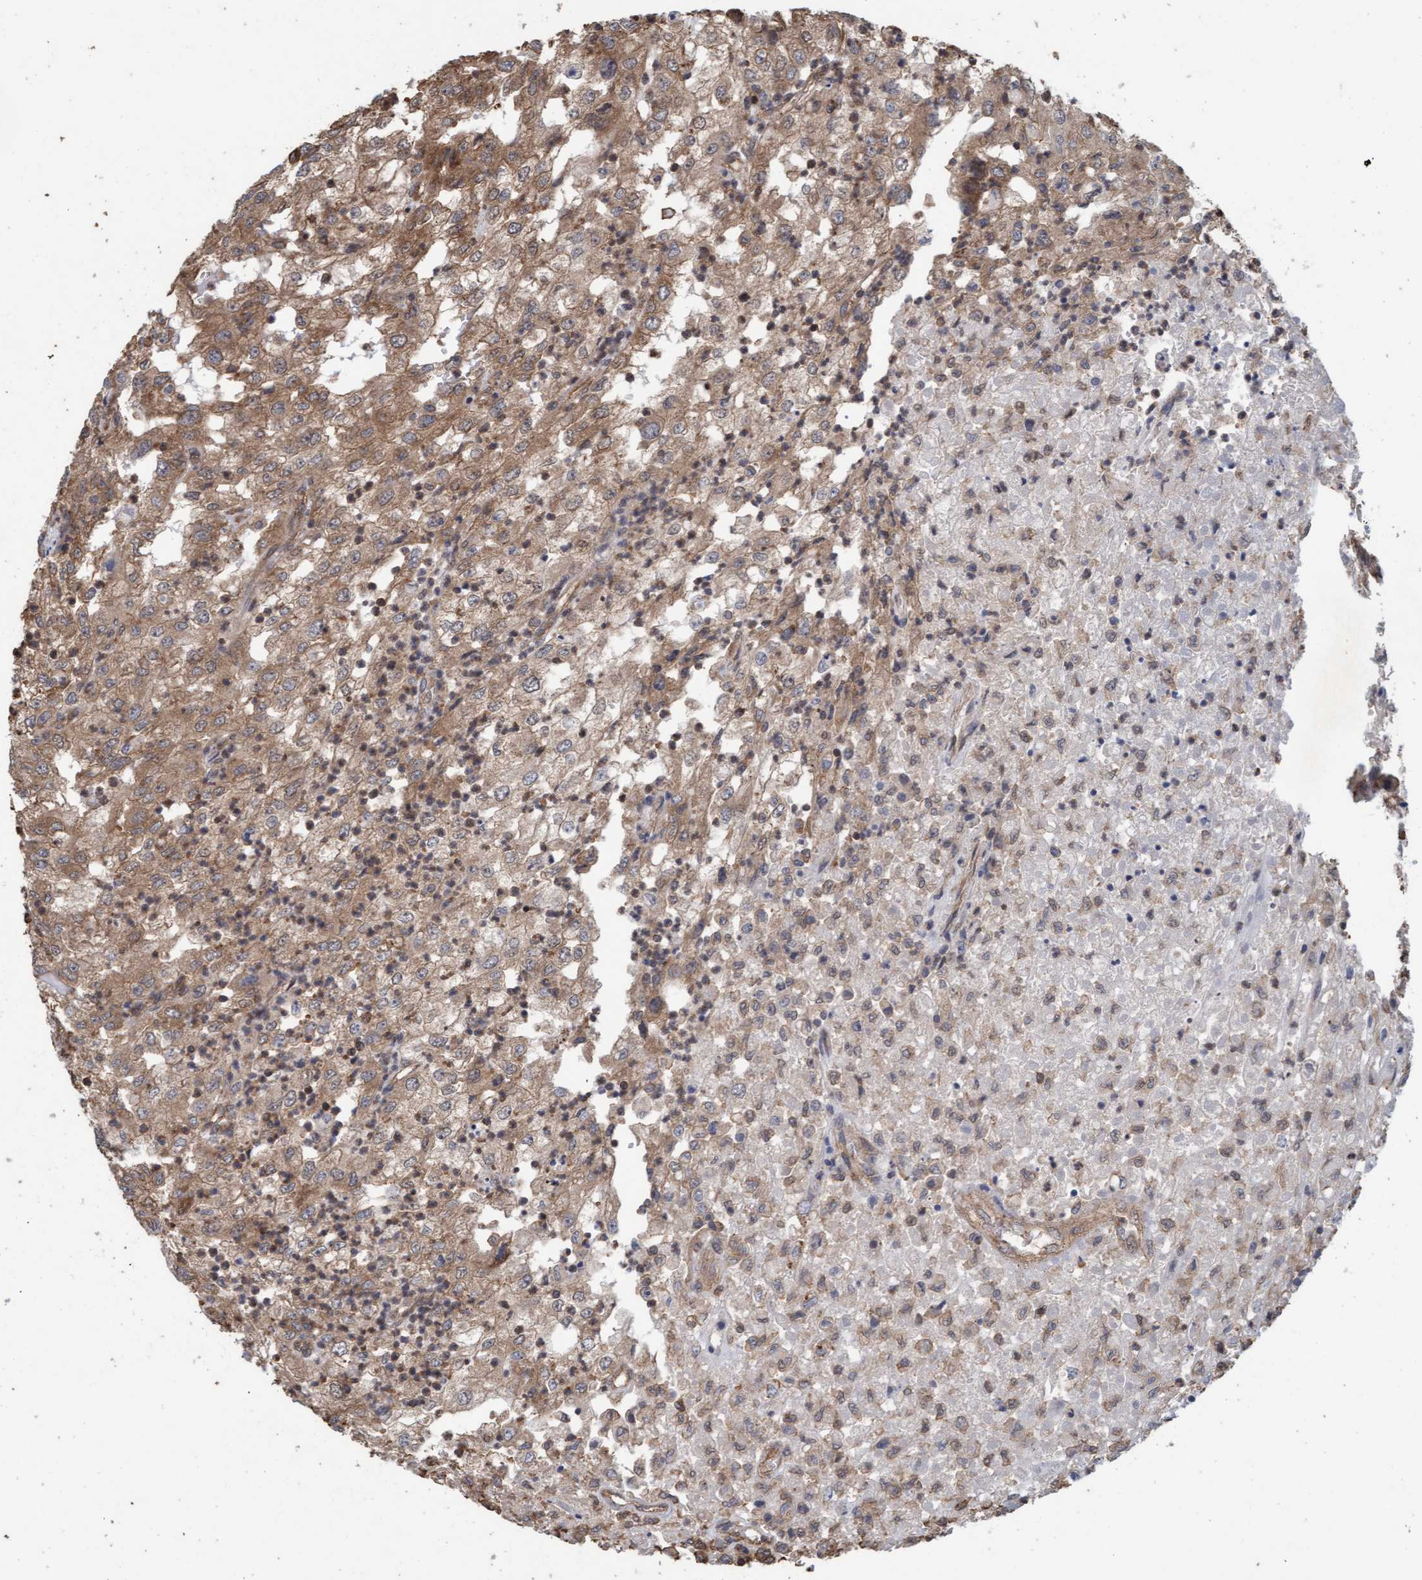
{"staining": {"intensity": "moderate", "quantity": ">75%", "location": "cytoplasmic/membranous"}, "tissue": "renal cancer", "cell_type": "Tumor cells", "image_type": "cancer", "snomed": [{"axis": "morphology", "description": "Adenocarcinoma, NOS"}, {"axis": "topography", "description": "Kidney"}], "caption": "Adenocarcinoma (renal) stained for a protein (brown) shows moderate cytoplasmic/membranous positive positivity in about >75% of tumor cells.", "gene": "FXR2", "patient": {"sex": "female", "age": 54}}